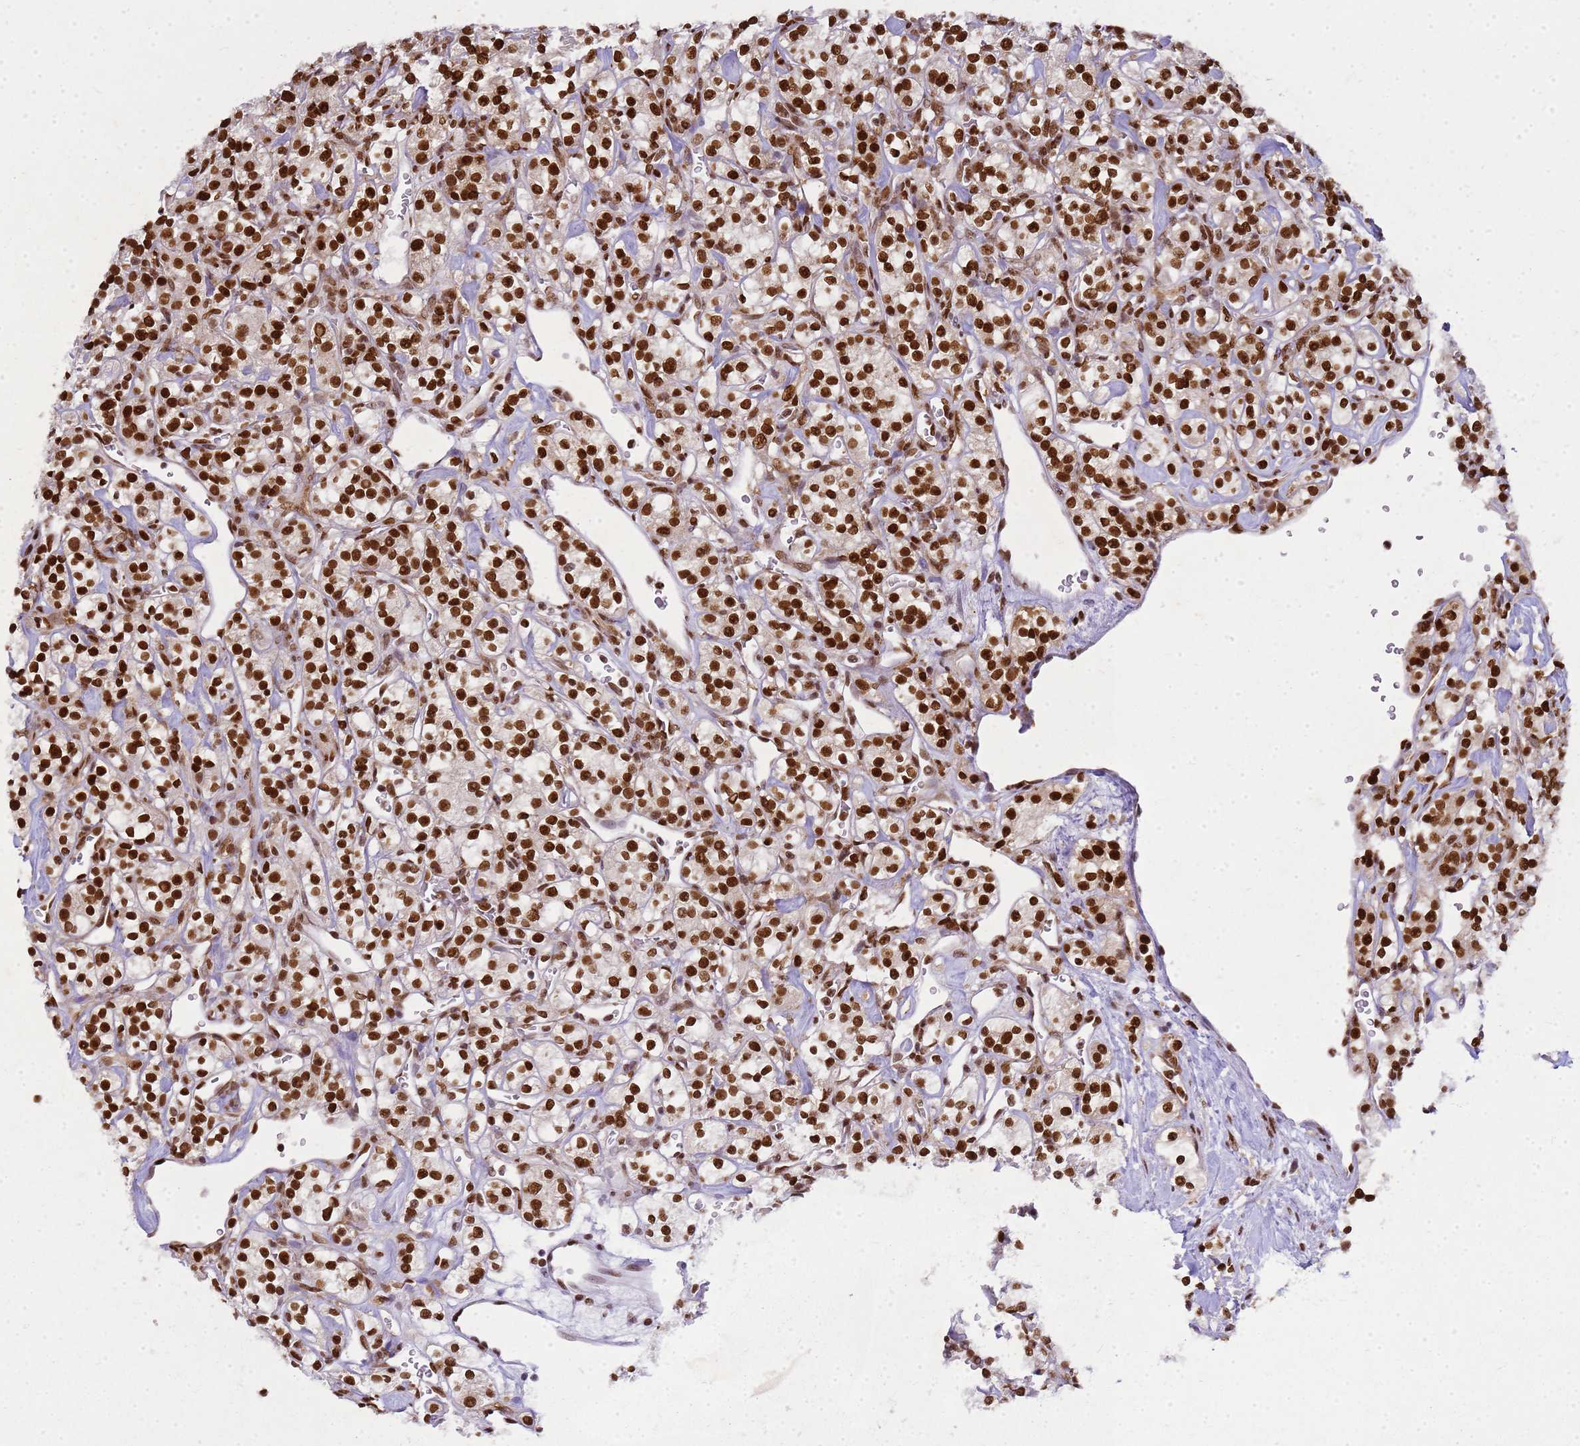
{"staining": {"intensity": "strong", "quantity": ">75%", "location": "nuclear"}, "tissue": "renal cancer", "cell_type": "Tumor cells", "image_type": "cancer", "snomed": [{"axis": "morphology", "description": "Adenocarcinoma, NOS"}, {"axis": "topography", "description": "Kidney"}], "caption": "DAB immunohistochemical staining of human adenocarcinoma (renal) exhibits strong nuclear protein staining in about >75% of tumor cells.", "gene": "APEX1", "patient": {"sex": "male", "age": 77}}